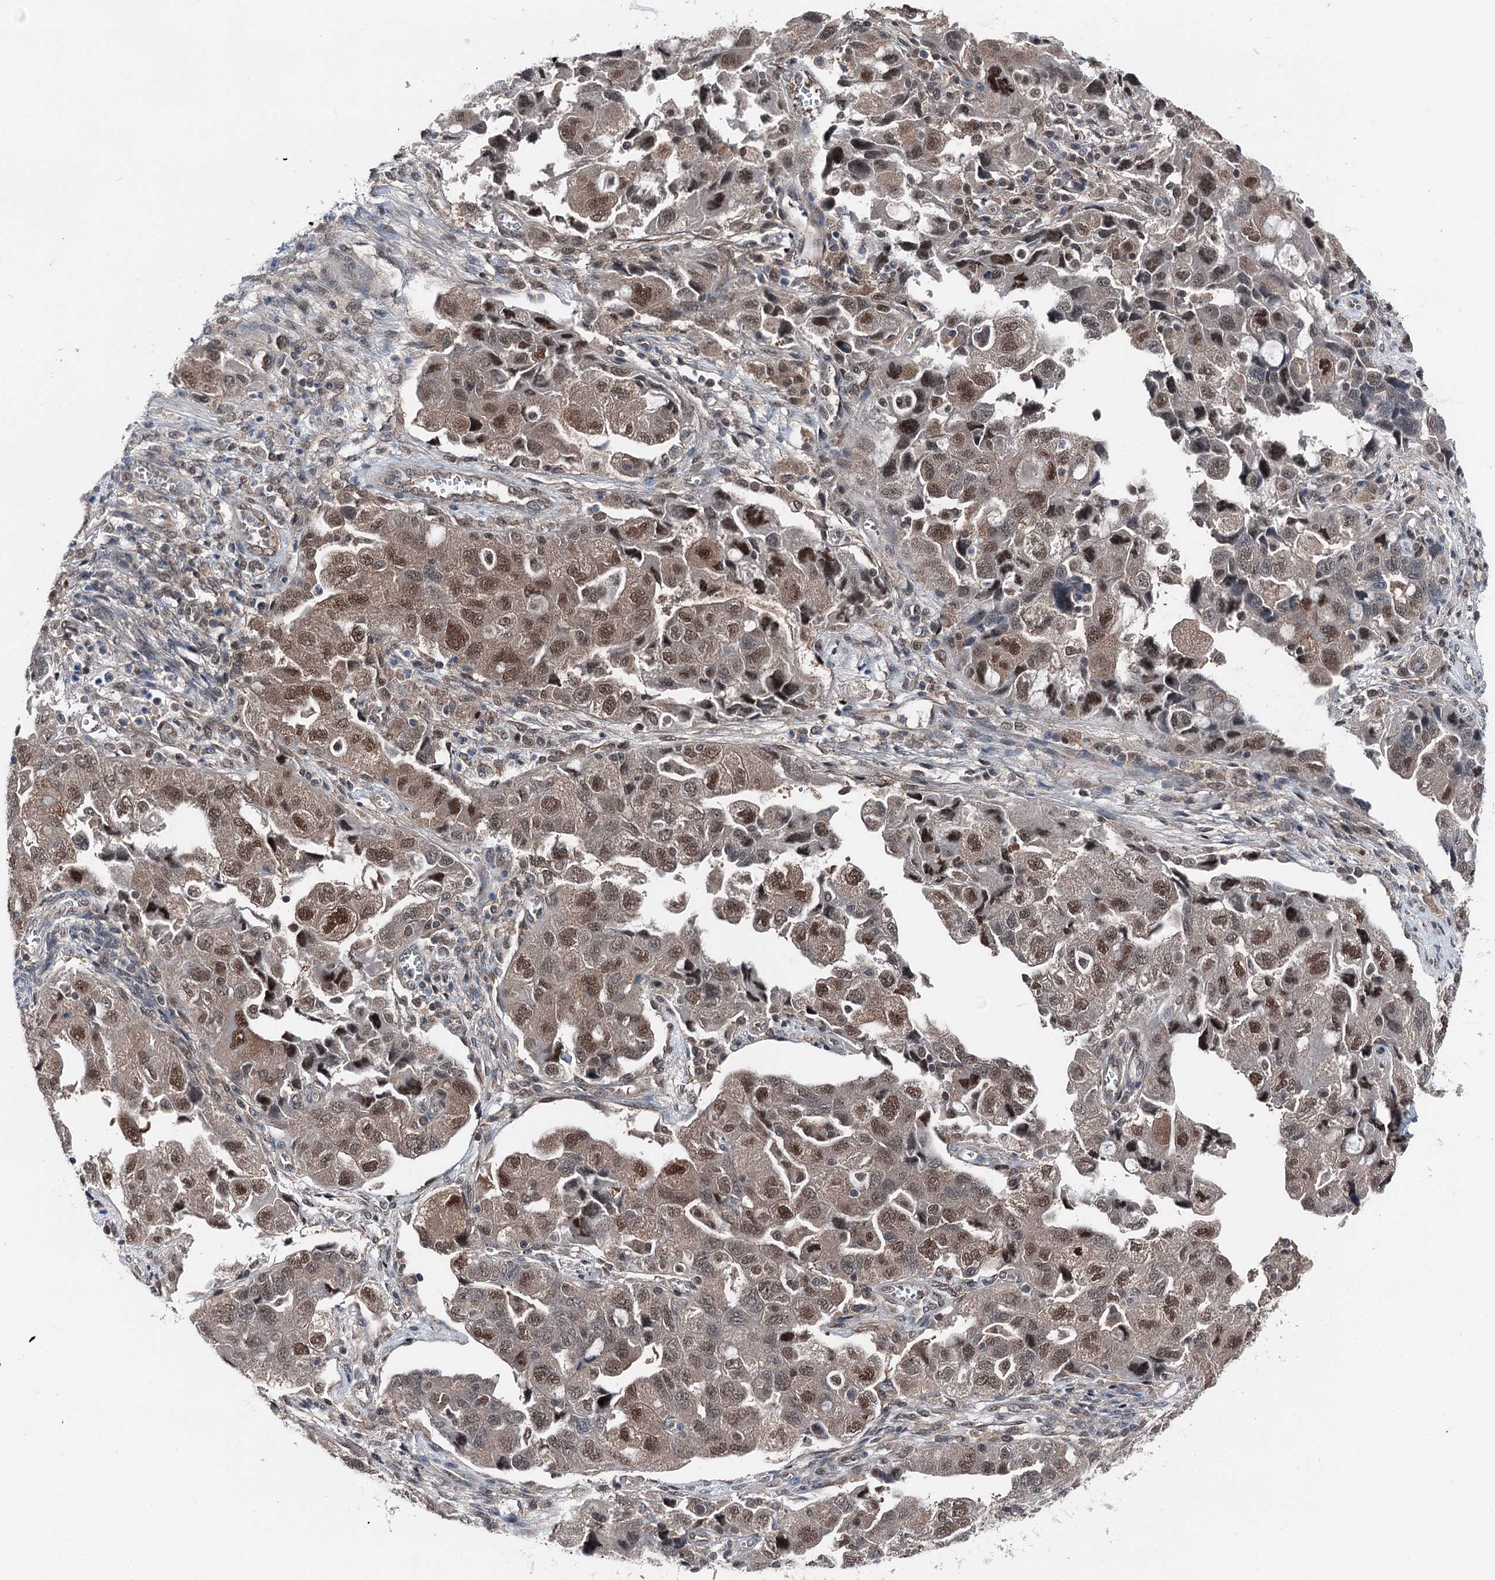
{"staining": {"intensity": "moderate", "quantity": ">75%", "location": "nuclear"}, "tissue": "ovarian cancer", "cell_type": "Tumor cells", "image_type": "cancer", "snomed": [{"axis": "morphology", "description": "Carcinoma, NOS"}, {"axis": "morphology", "description": "Cystadenocarcinoma, serous, NOS"}, {"axis": "topography", "description": "Ovary"}], "caption": "The photomicrograph reveals a brown stain indicating the presence of a protein in the nuclear of tumor cells in ovarian serous cystadenocarcinoma. (DAB = brown stain, brightfield microscopy at high magnification).", "gene": "PSMD13", "patient": {"sex": "female", "age": 69}}